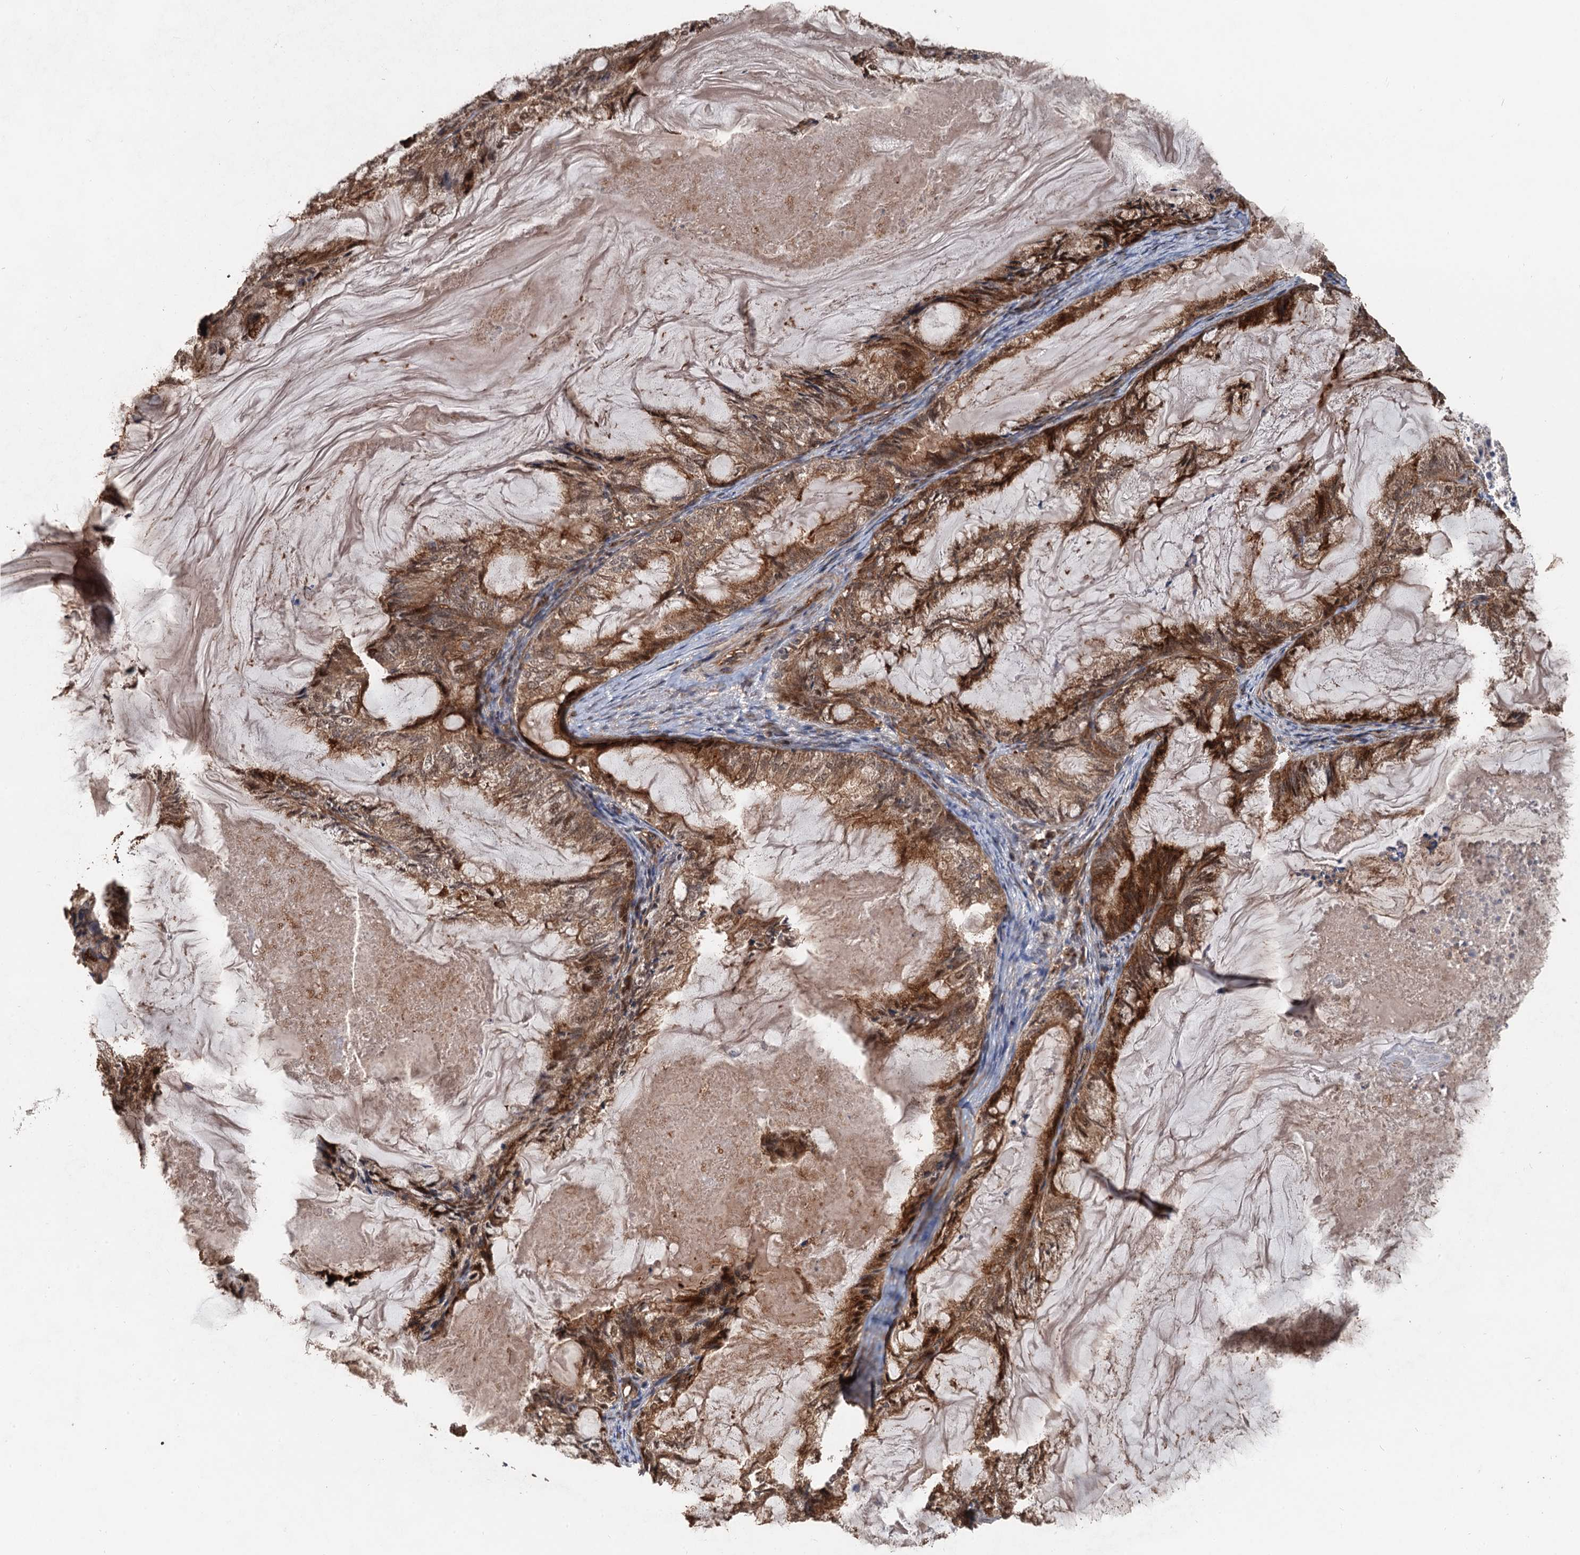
{"staining": {"intensity": "strong", "quantity": ">75%", "location": "cytoplasmic/membranous"}, "tissue": "endometrial cancer", "cell_type": "Tumor cells", "image_type": "cancer", "snomed": [{"axis": "morphology", "description": "Adenocarcinoma, NOS"}, {"axis": "topography", "description": "Endometrium"}], "caption": "Endometrial cancer stained with immunohistochemistry (IHC) exhibits strong cytoplasmic/membranous staining in about >75% of tumor cells.", "gene": "DEXI", "patient": {"sex": "female", "age": 86}}